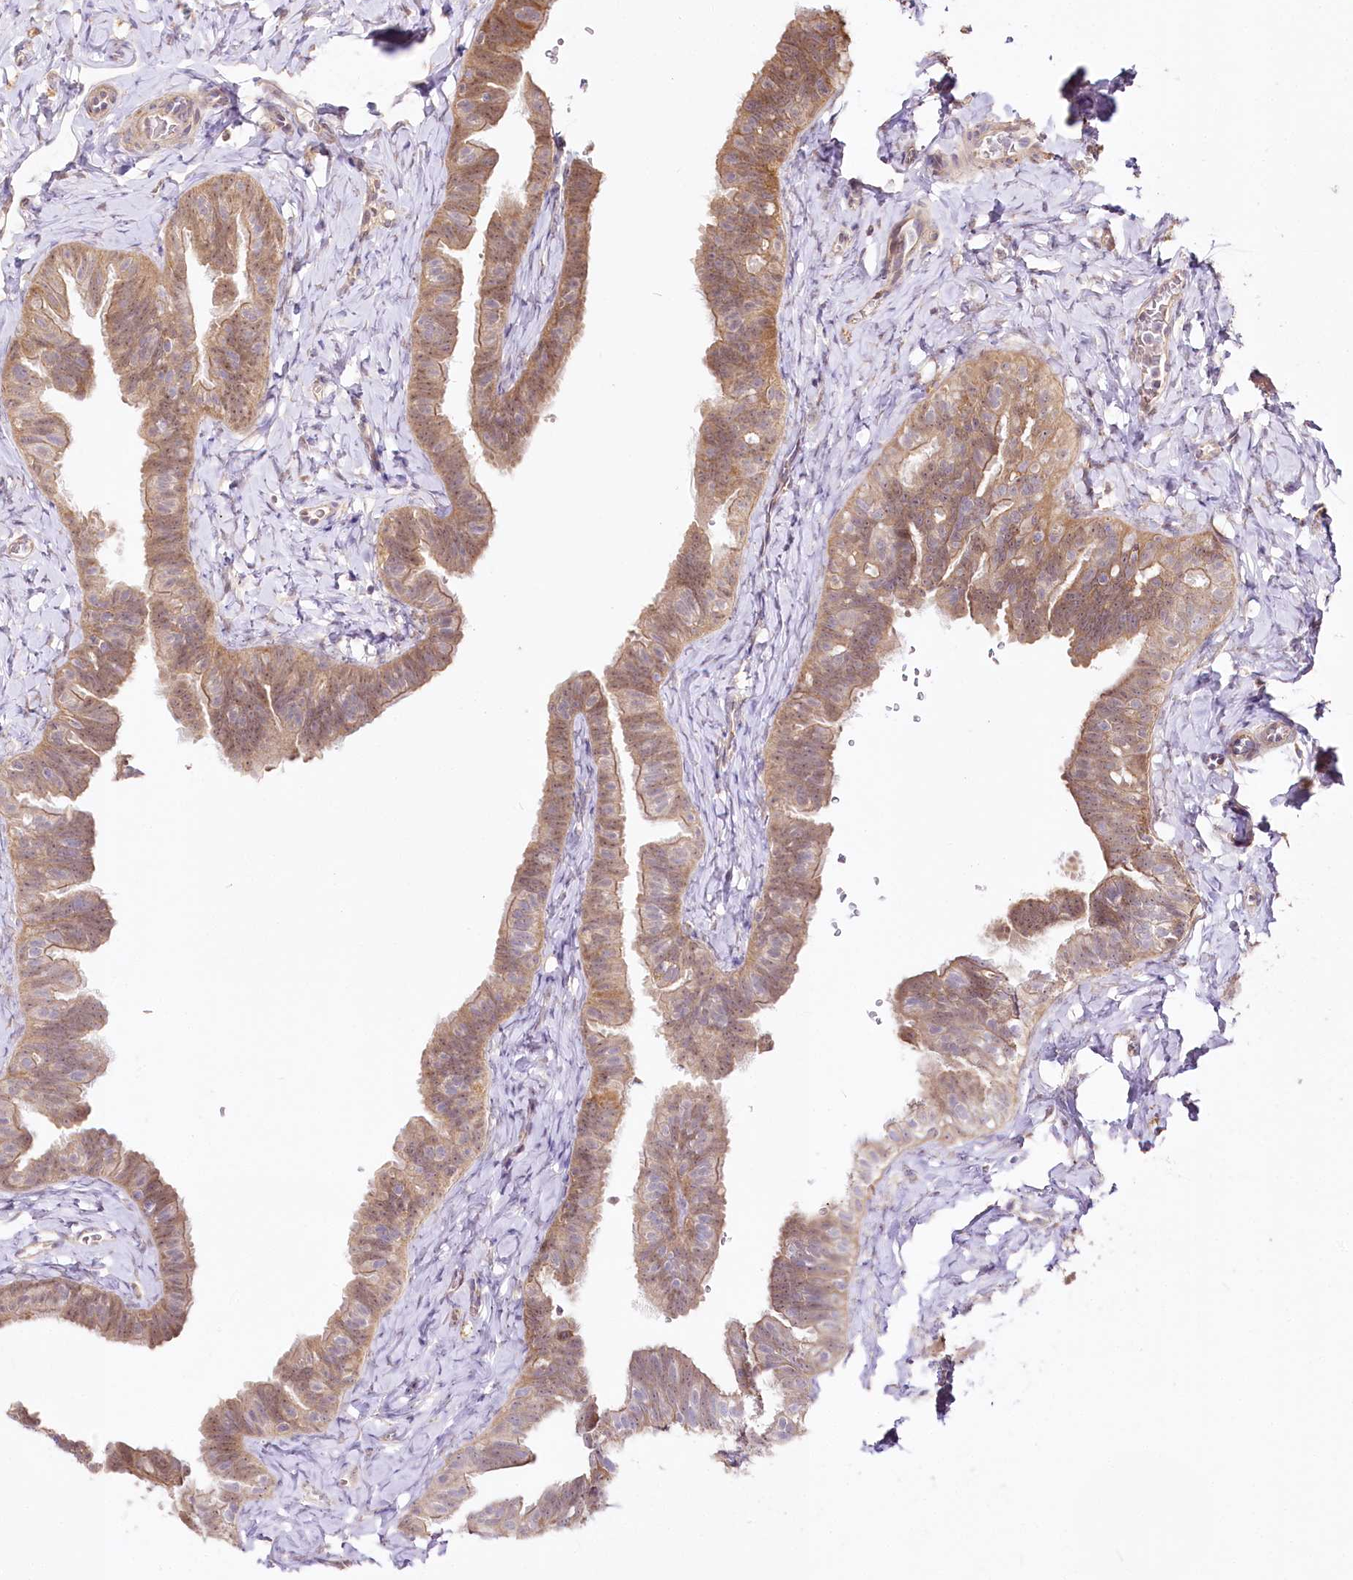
{"staining": {"intensity": "moderate", "quantity": ">75%", "location": "cytoplasmic/membranous"}, "tissue": "fallopian tube", "cell_type": "Glandular cells", "image_type": "normal", "snomed": [{"axis": "morphology", "description": "Normal tissue, NOS"}, {"axis": "topography", "description": "Fallopian tube"}], "caption": "Fallopian tube was stained to show a protein in brown. There is medium levels of moderate cytoplasmic/membranous expression in approximately >75% of glandular cells. (DAB IHC with brightfield microscopy, high magnification).", "gene": "ZNF226", "patient": {"sex": "female", "age": 39}}